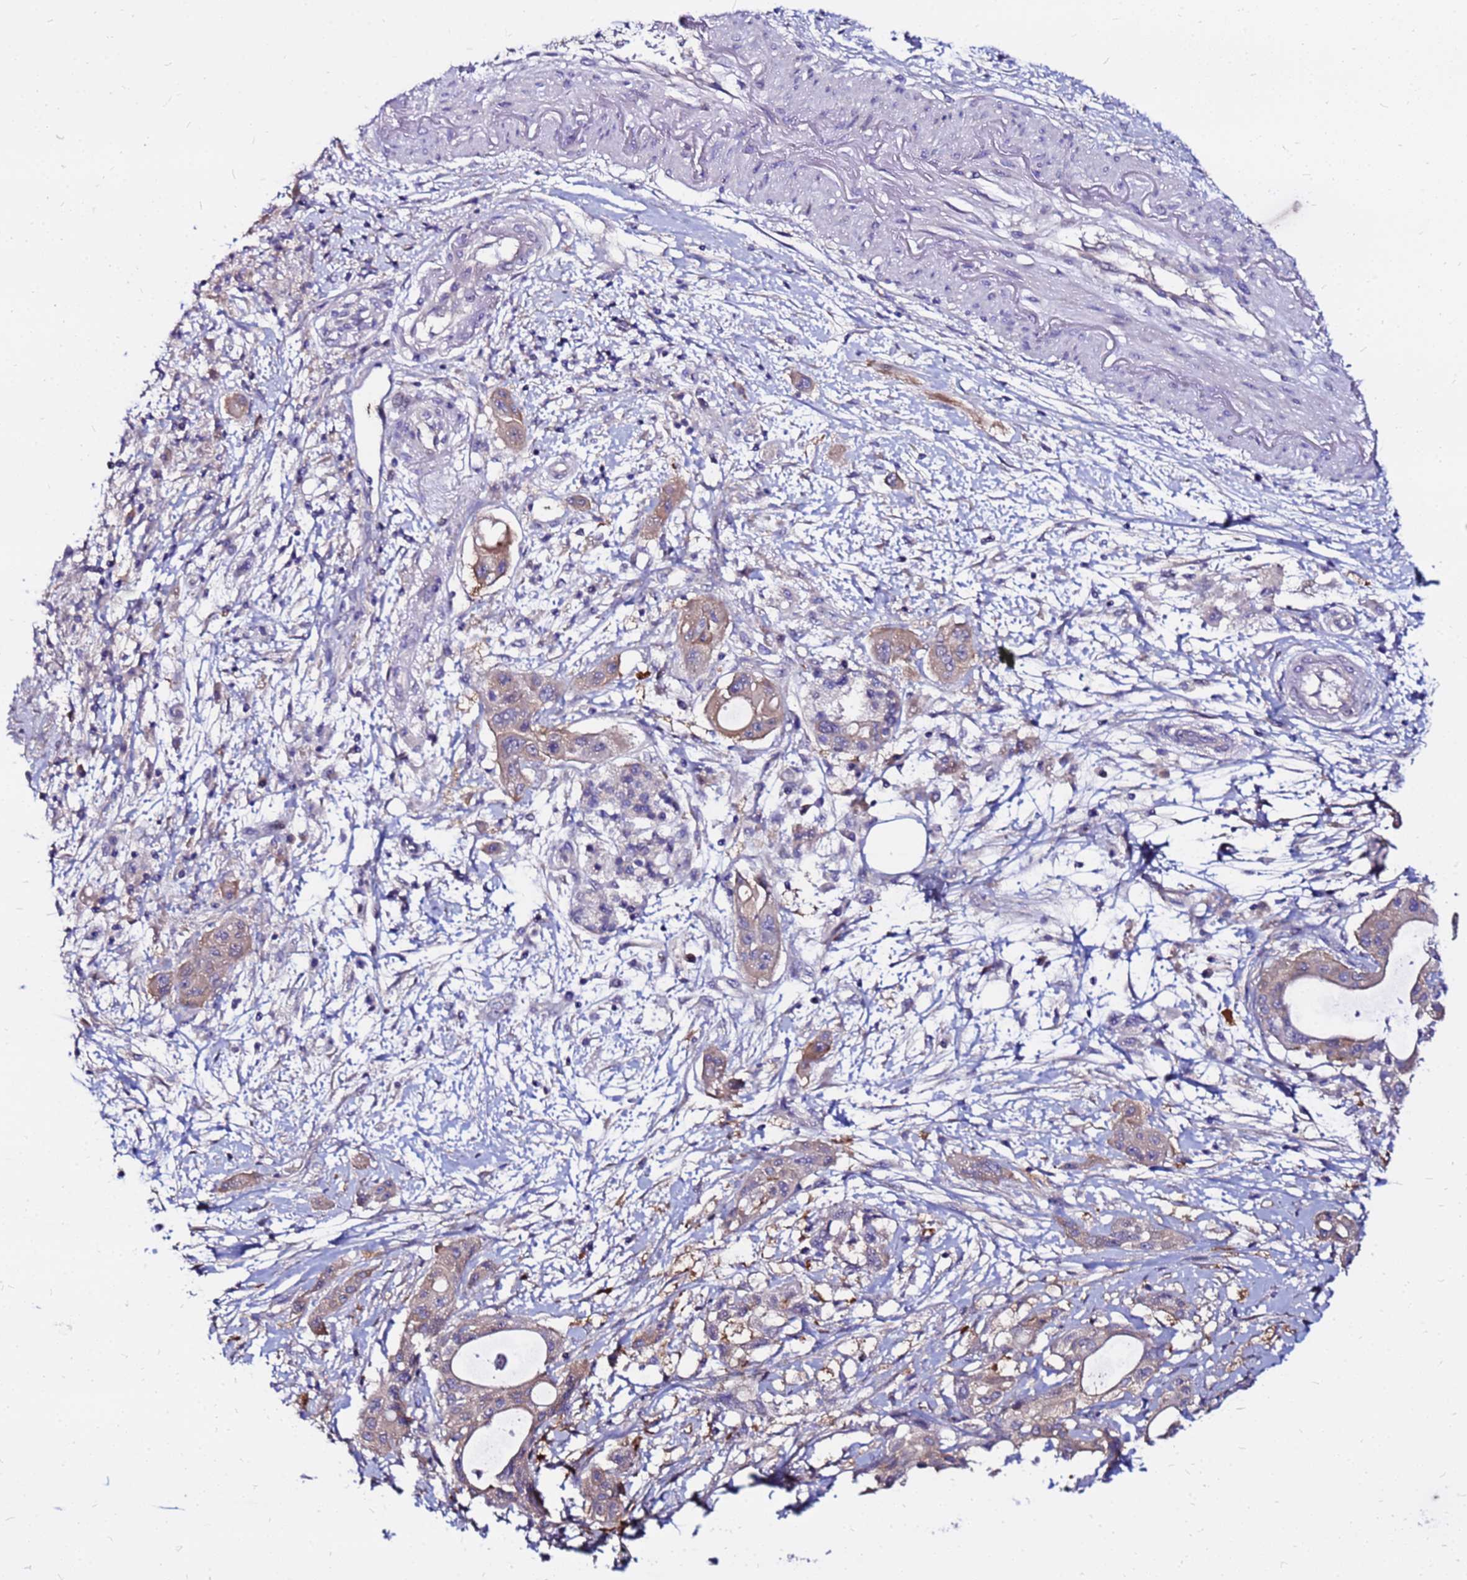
{"staining": {"intensity": "weak", "quantity": "25%-75%", "location": "cytoplasmic/membranous"}, "tissue": "pancreatic cancer", "cell_type": "Tumor cells", "image_type": "cancer", "snomed": [{"axis": "morphology", "description": "Adenocarcinoma, NOS"}, {"axis": "topography", "description": "Pancreas"}], "caption": "Immunohistochemical staining of pancreatic cancer (adenocarcinoma) shows weak cytoplasmic/membranous protein staining in approximately 25%-75% of tumor cells.", "gene": "ARHGEF5", "patient": {"sex": "male", "age": 68}}